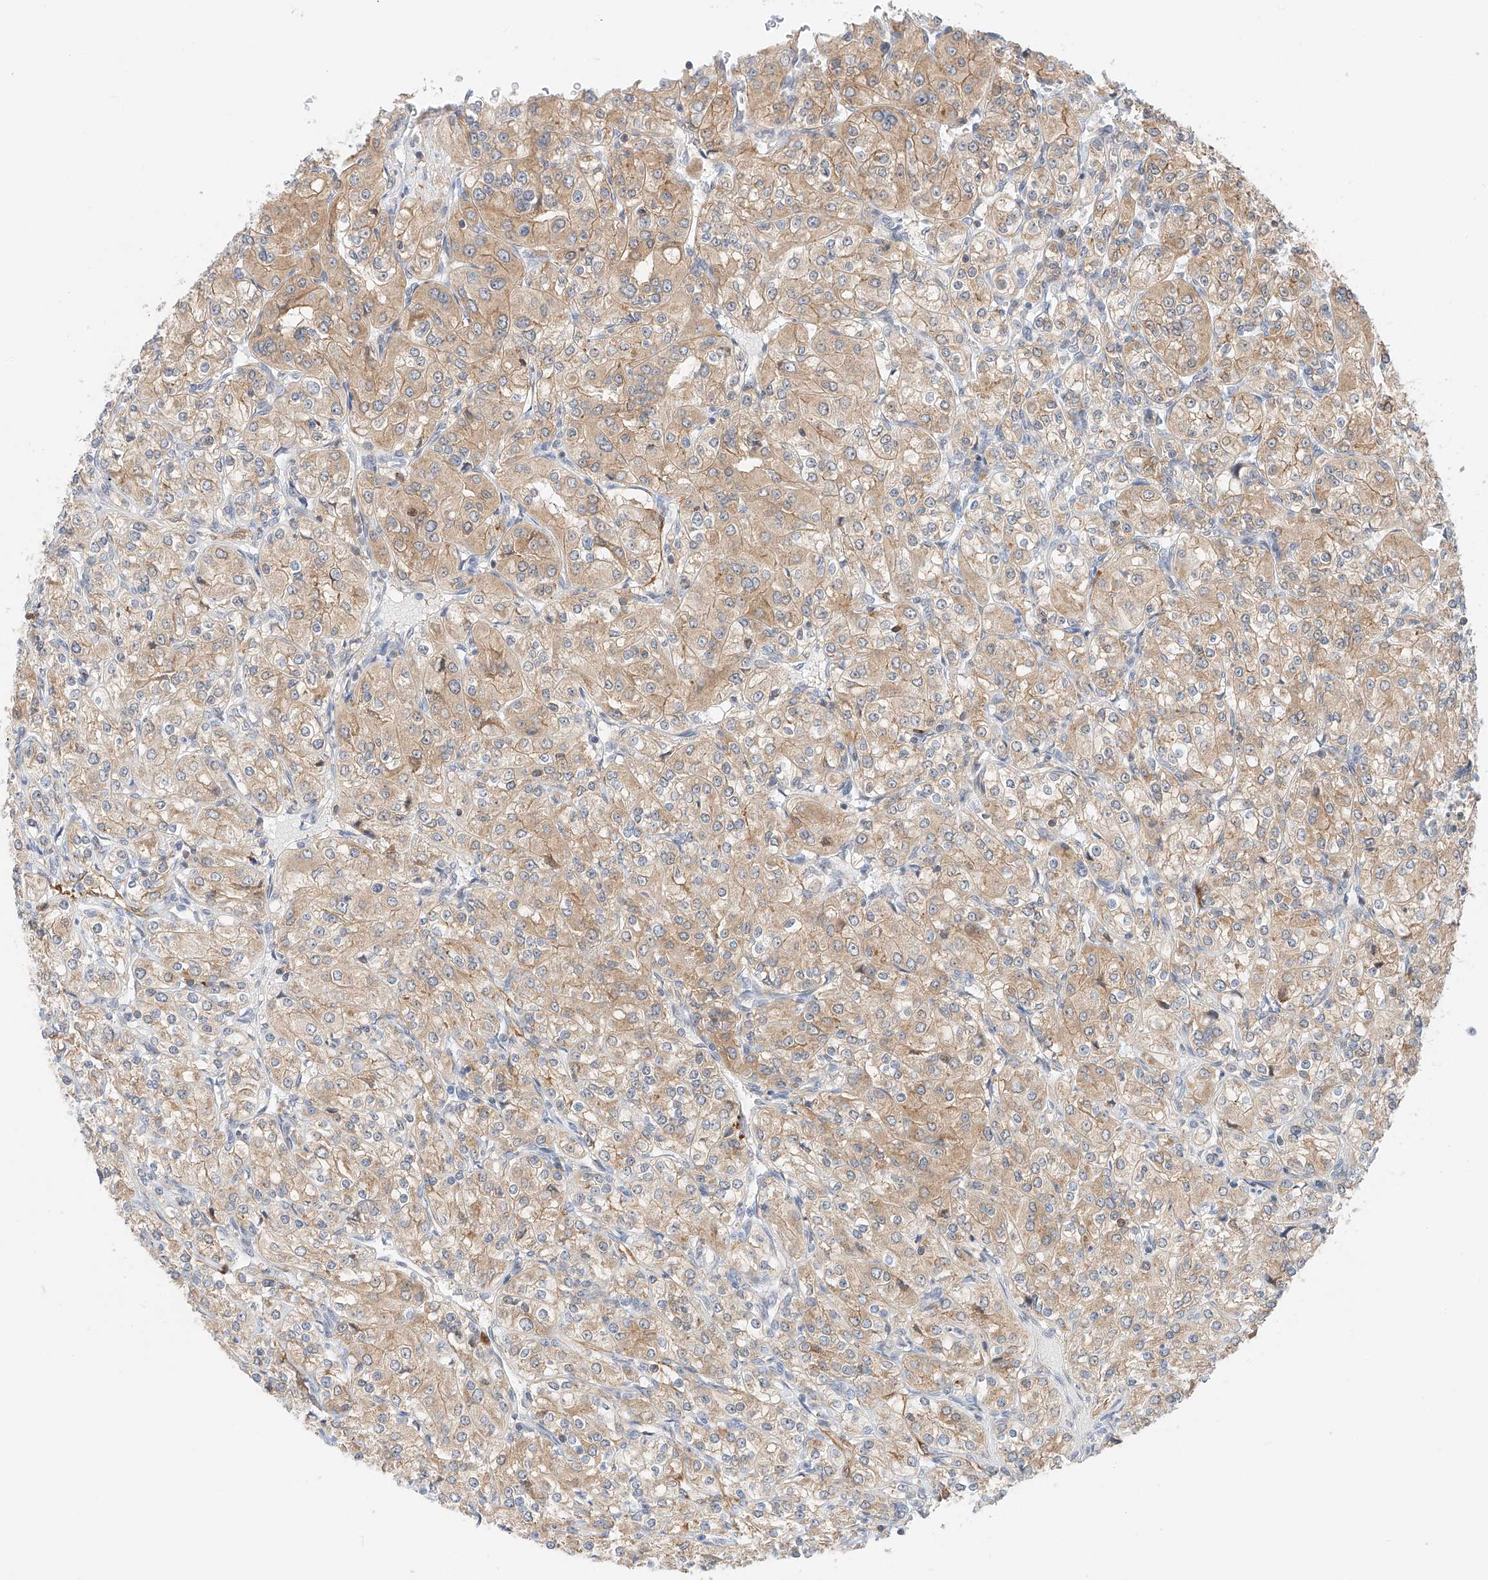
{"staining": {"intensity": "weak", "quantity": ">75%", "location": "cytoplasmic/membranous"}, "tissue": "renal cancer", "cell_type": "Tumor cells", "image_type": "cancer", "snomed": [{"axis": "morphology", "description": "Adenocarcinoma, NOS"}, {"axis": "topography", "description": "Kidney"}], "caption": "Immunohistochemistry micrograph of human adenocarcinoma (renal) stained for a protein (brown), which exhibits low levels of weak cytoplasmic/membranous staining in about >75% of tumor cells.", "gene": "CARMIL1", "patient": {"sex": "male", "age": 77}}